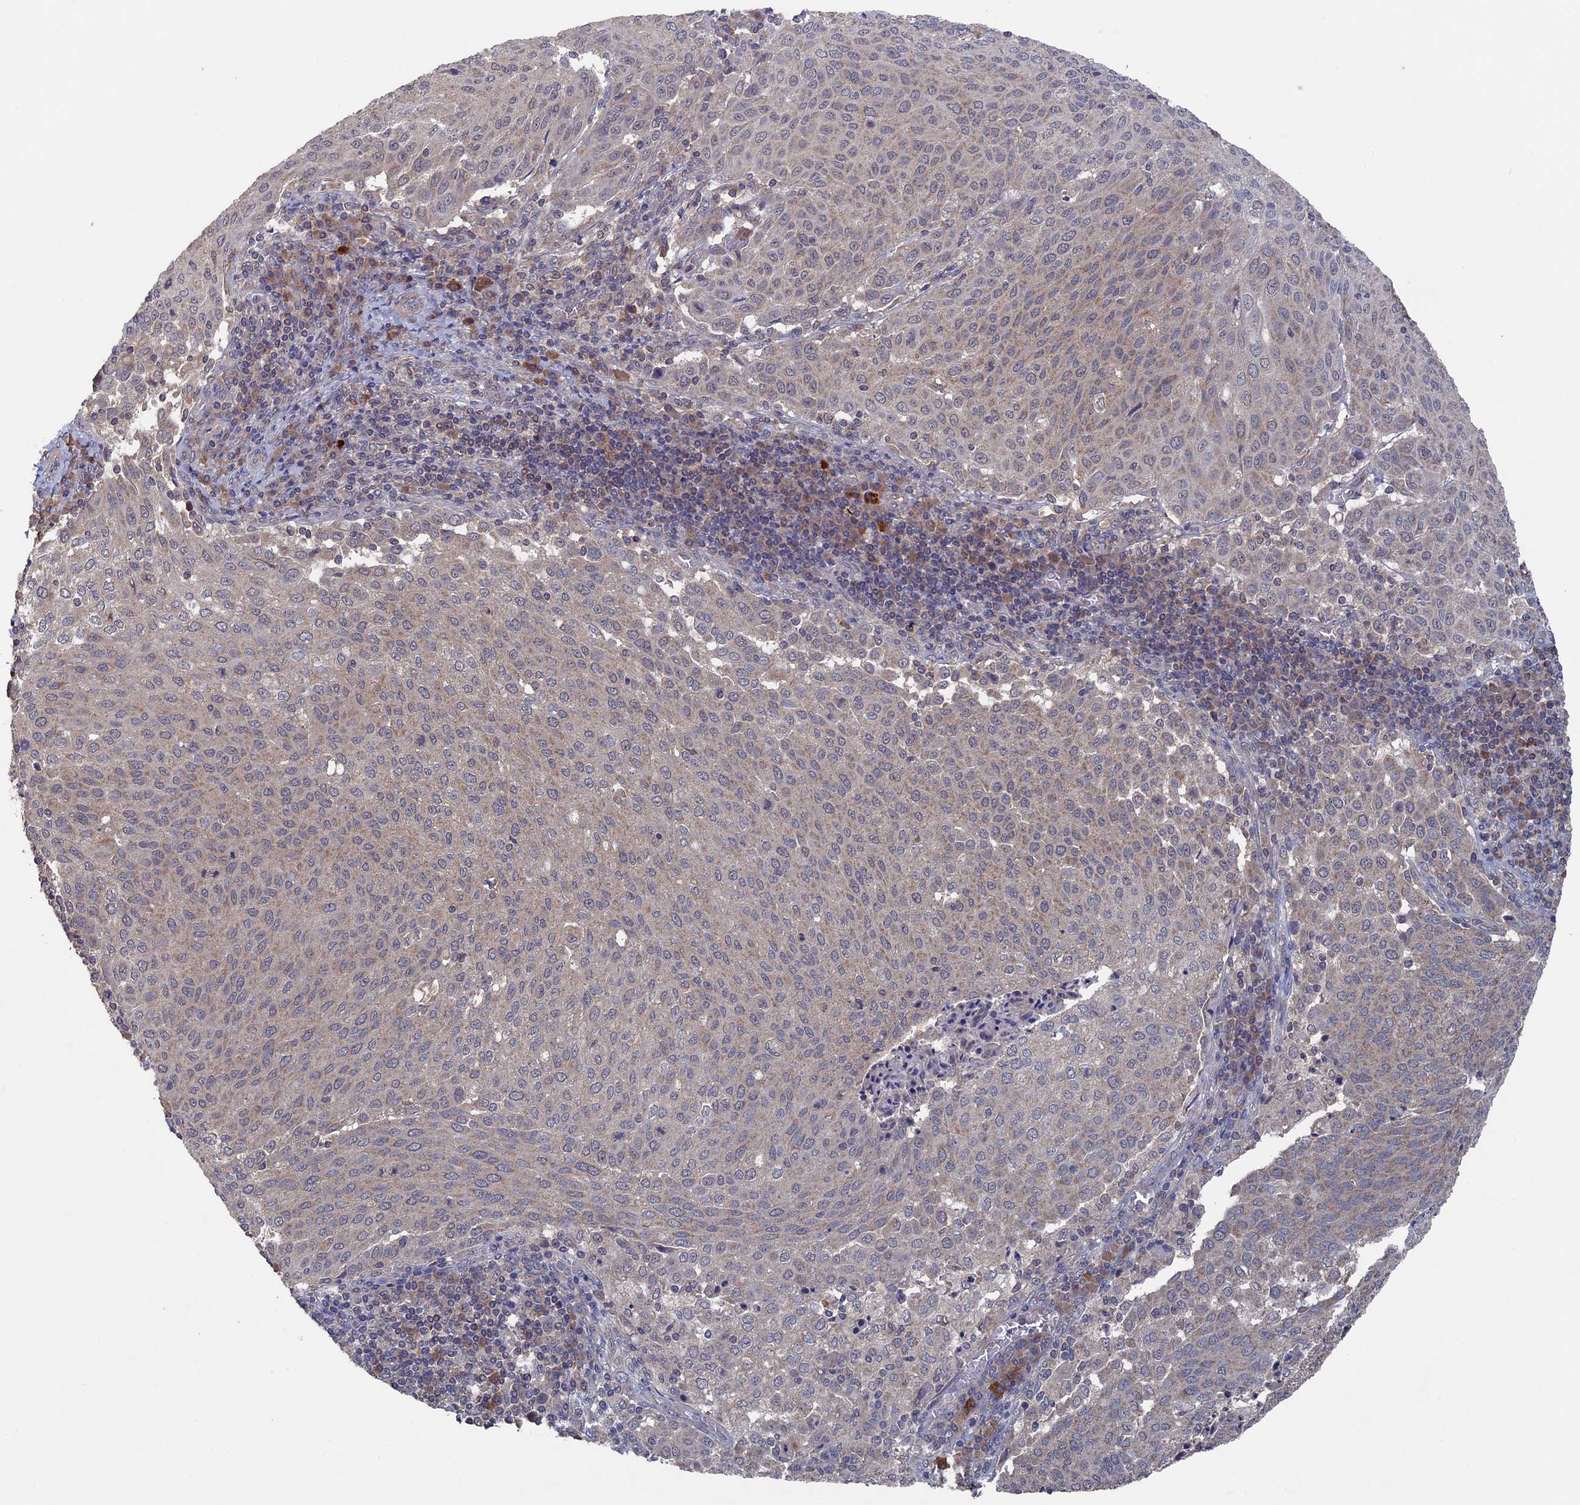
{"staining": {"intensity": "negative", "quantity": "none", "location": "none"}, "tissue": "cervical cancer", "cell_type": "Tumor cells", "image_type": "cancer", "snomed": [{"axis": "morphology", "description": "Squamous cell carcinoma, NOS"}, {"axis": "topography", "description": "Cervix"}], "caption": "This is an immunohistochemistry histopathology image of human cervical cancer. There is no expression in tumor cells.", "gene": "RAB15", "patient": {"sex": "female", "age": 46}}